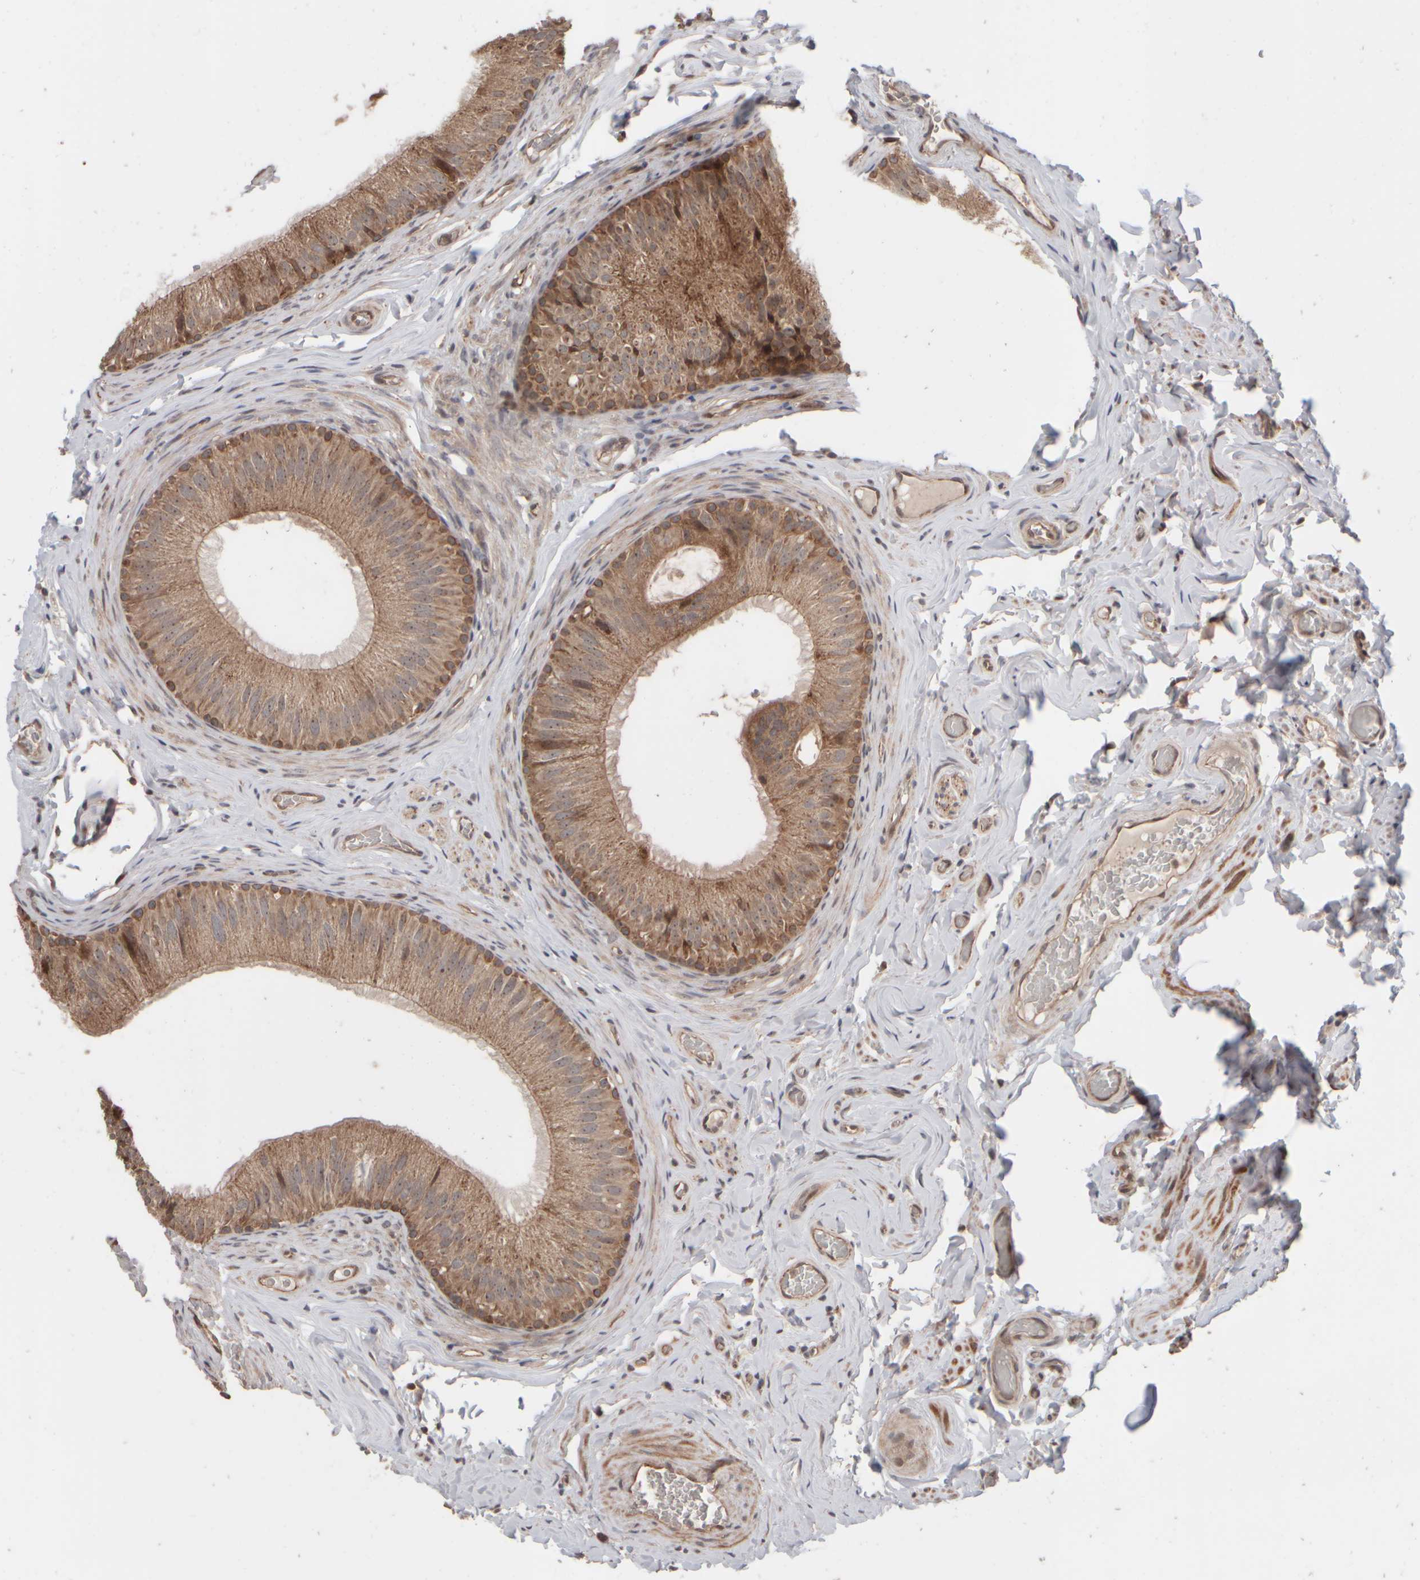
{"staining": {"intensity": "moderate", "quantity": ">75%", "location": "cytoplasmic/membranous"}, "tissue": "epididymis", "cell_type": "Glandular cells", "image_type": "normal", "snomed": [{"axis": "morphology", "description": "Normal tissue, NOS"}, {"axis": "topography", "description": "Vascular tissue"}, {"axis": "topography", "description": "Epididymis"}], "caption": "High-power microscopy captured an immunohistochemistry photomicrograph of unremarkable epididymis, revealing moderate cytoplasmic/membranous positivity in about >75% of glandular cells.", "gene": "ABHD11", "patient": {"sex": "male", "age": 49}}